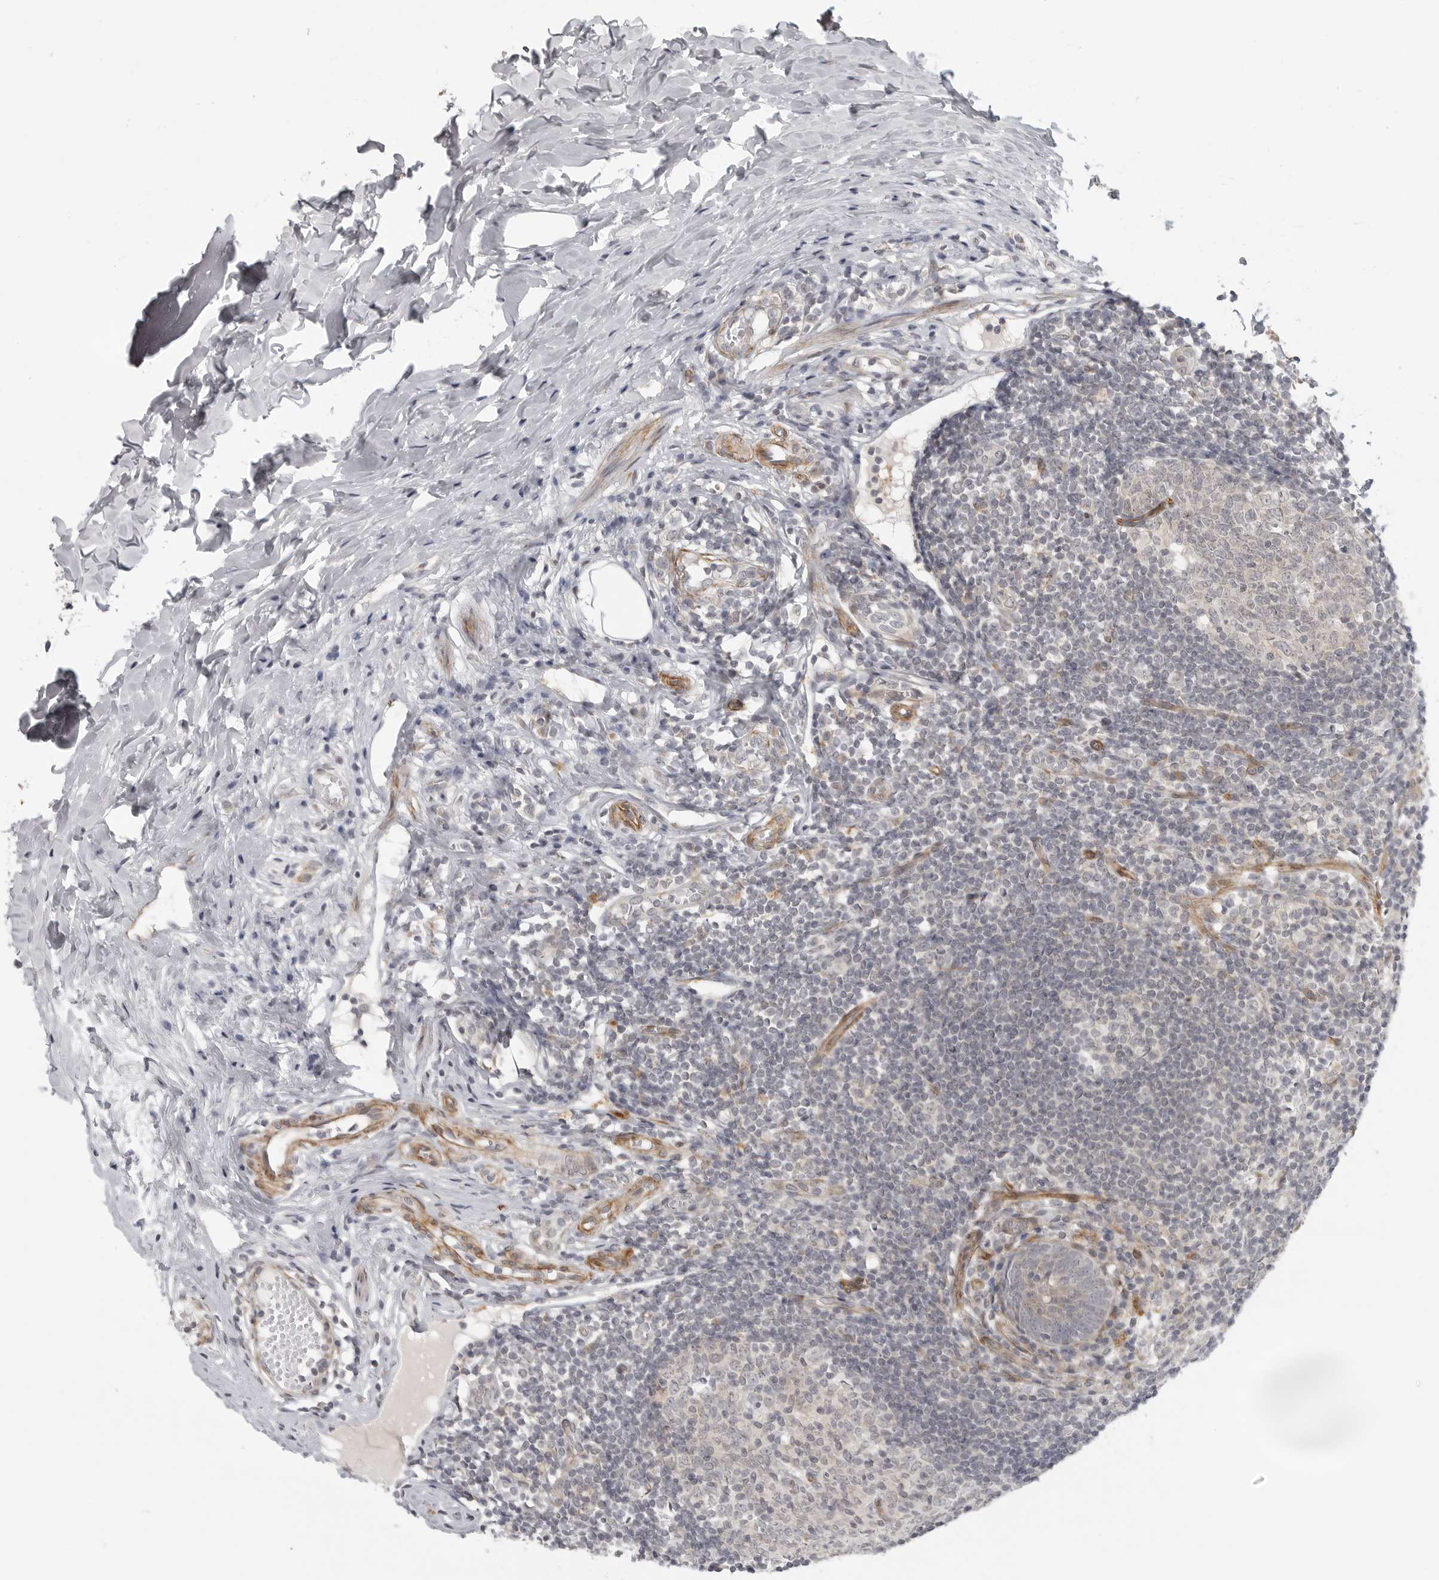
{"staining": {"intensity": "moderate", "quantity": ">75%", "location": "cytoplasmic/membranous"}, "tissue": "appendix", "cell_type": "Glandular cells", "image_type": "normal", "snomed": [{"axis": "morphology", "description": "Normal tissue, NOS"}, {"axis": "topography", "description": "Appendix"}], "caption": "Appendix stained for a protein demonstrates moderate cytoplasmic/membranous positivity in glandular cells. (brown staining indicates protein expression, while blue staining denotes nuclei).", "gene": "TUT4", "patient": {"sex": "female", "age": 20}}